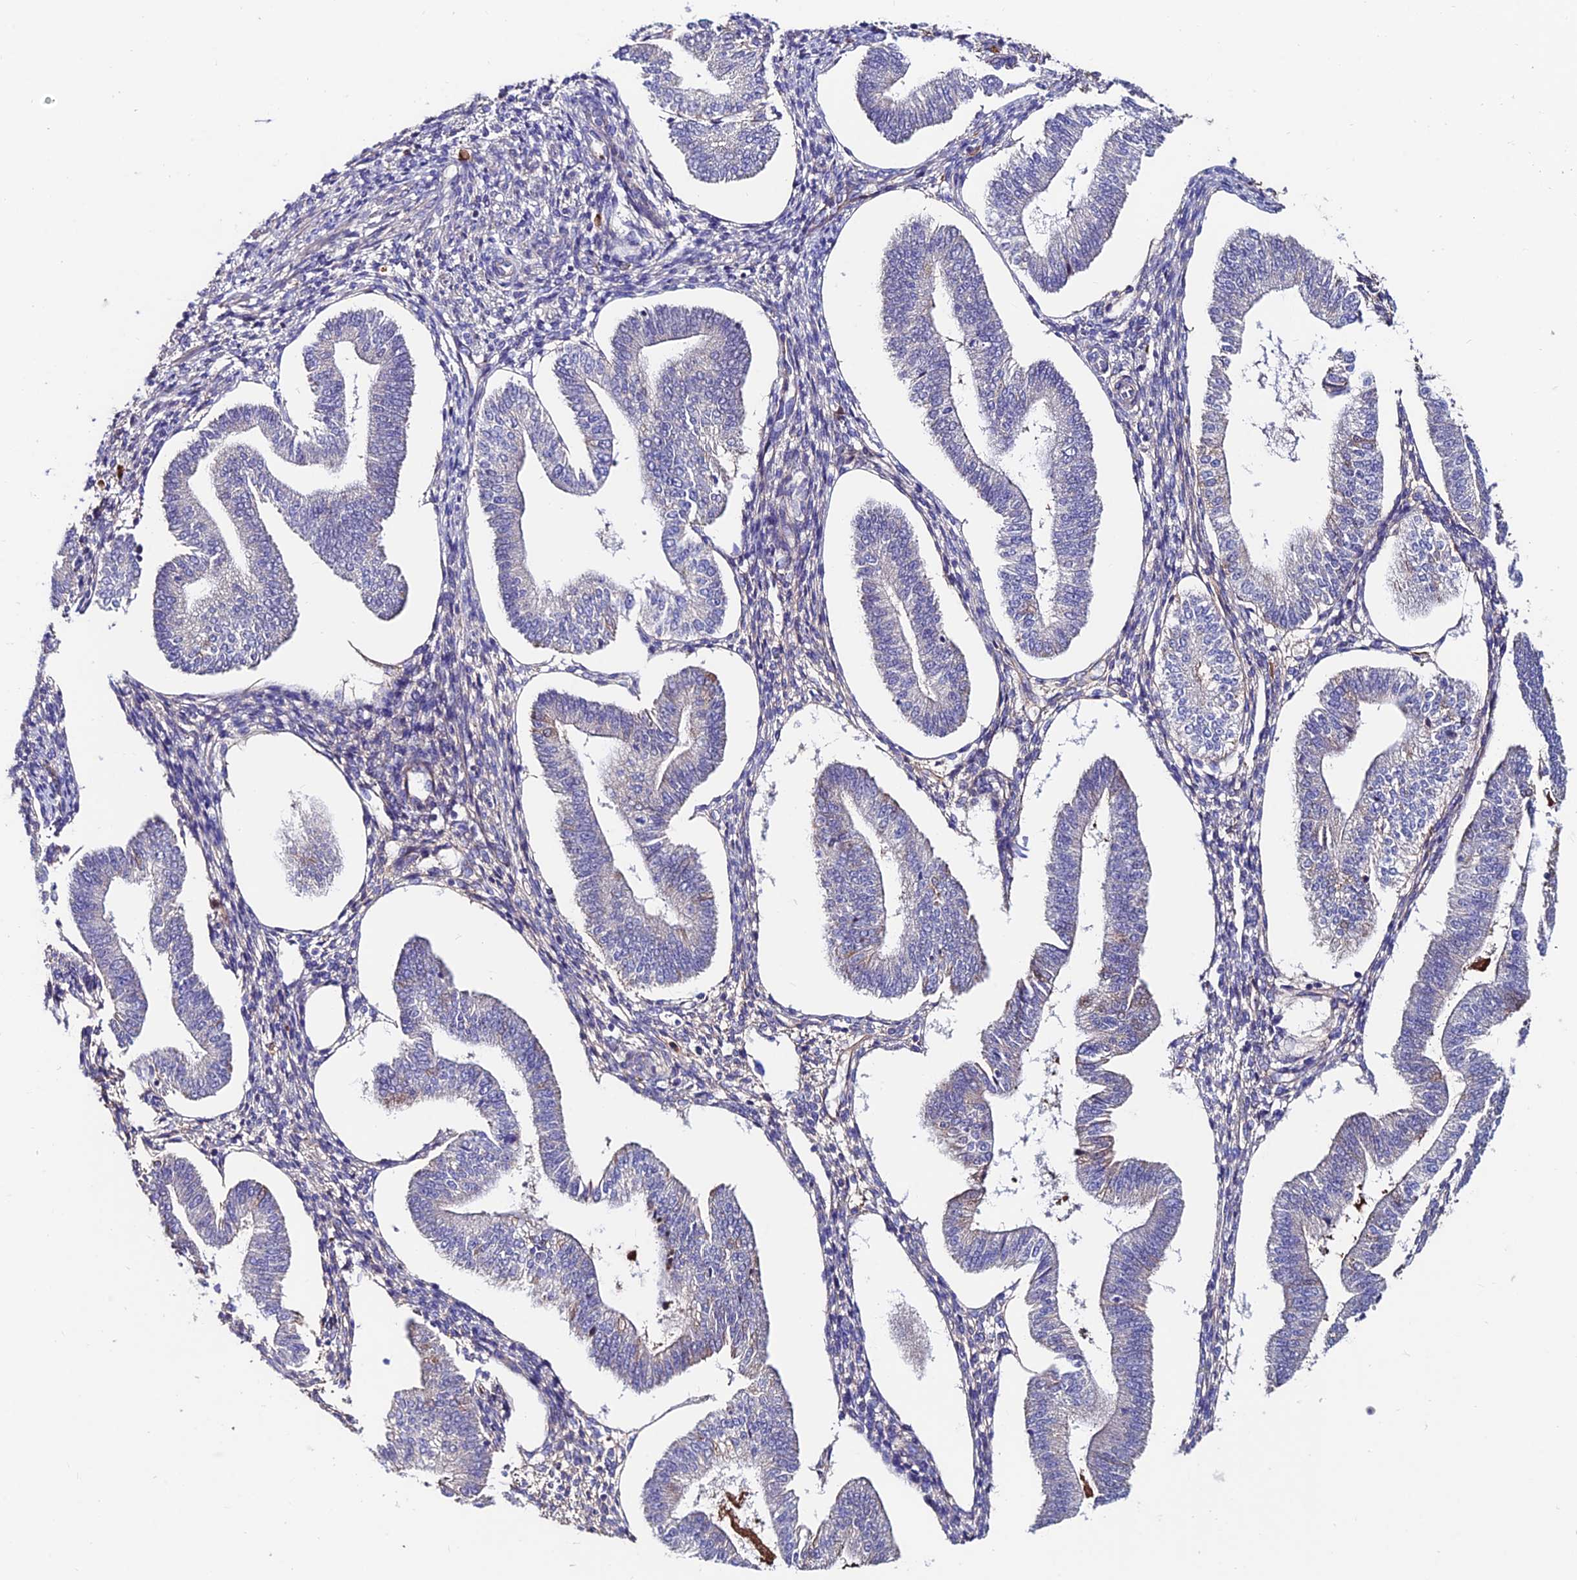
{"staining": {"intensity": "negative", "quantity": "none", "location": "none"}, "tissue": "endometrium", "cell_type": "Cells in endometrial stroma", "image_type": "normal", "snomed": [{"axis": "morphology", "description": "Normal tissue, NOS"}, {"axis": "topography", "description": "Endometrium"}], "caption": "This is an immunohistochemistry photomicrograph of benign endometrium. There is no positivity in cells in endometrial stroma.", "gene": "SLC25A16", "patient": {"sex": "female", "age": 34}}